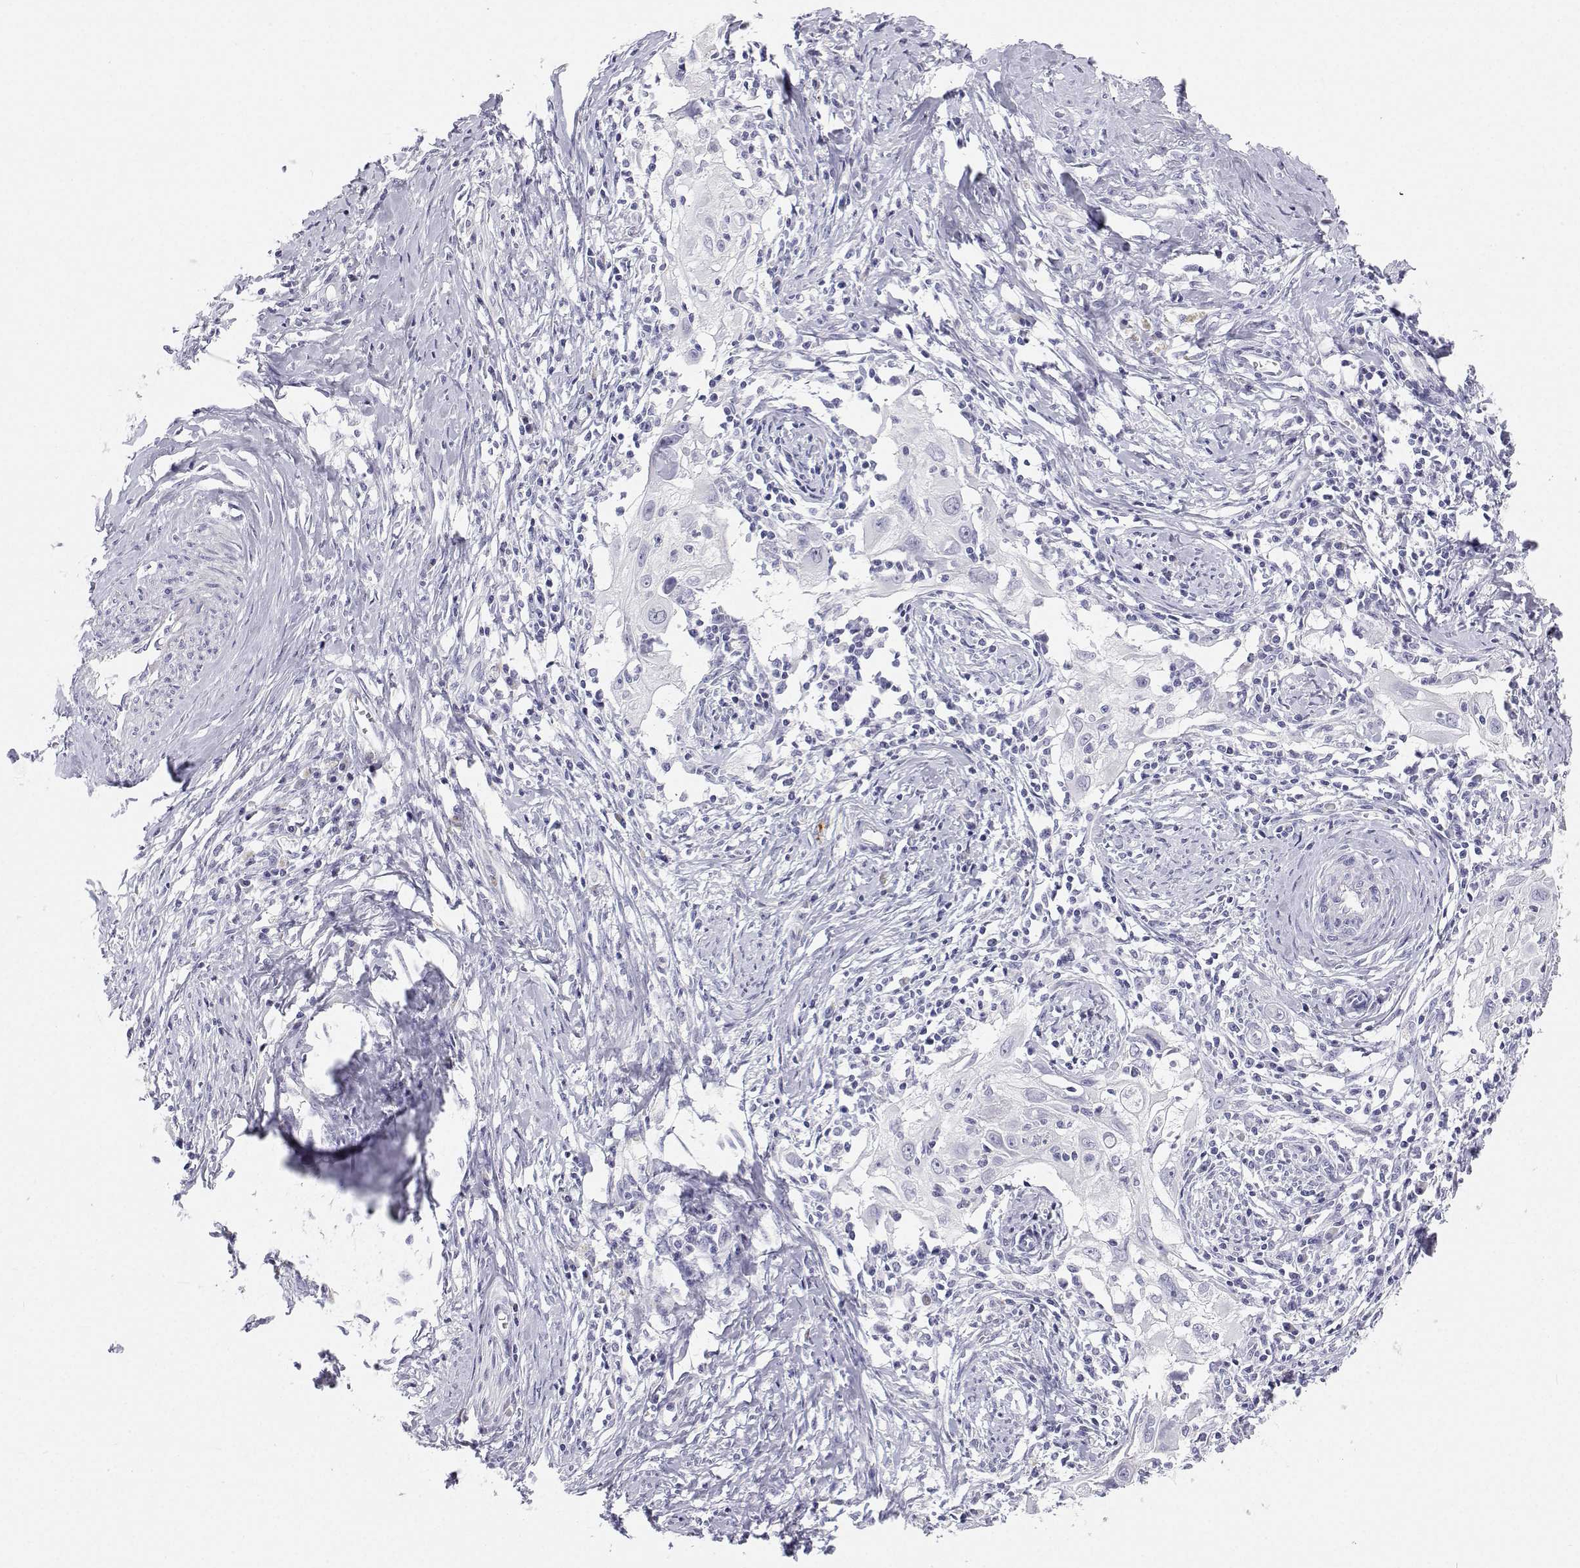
{"staining": {"intensity": "negative", "quantity": "none", "location": "none"}, "tissue": "cervical cancer", "cell_type": "Tumor cells", "image_type": "cancer", "snomed": [{"axis": "morphology", "description": "Squamous cell carcinoma, NOS"}, {"axis": "topography", "description": "Cervix"}], "caption": "There is no significant expression in tumor cells of cervical squamous cell carcinoma.", "gene": "BHMT", "patient": {"sex": "female", "age": 30}}